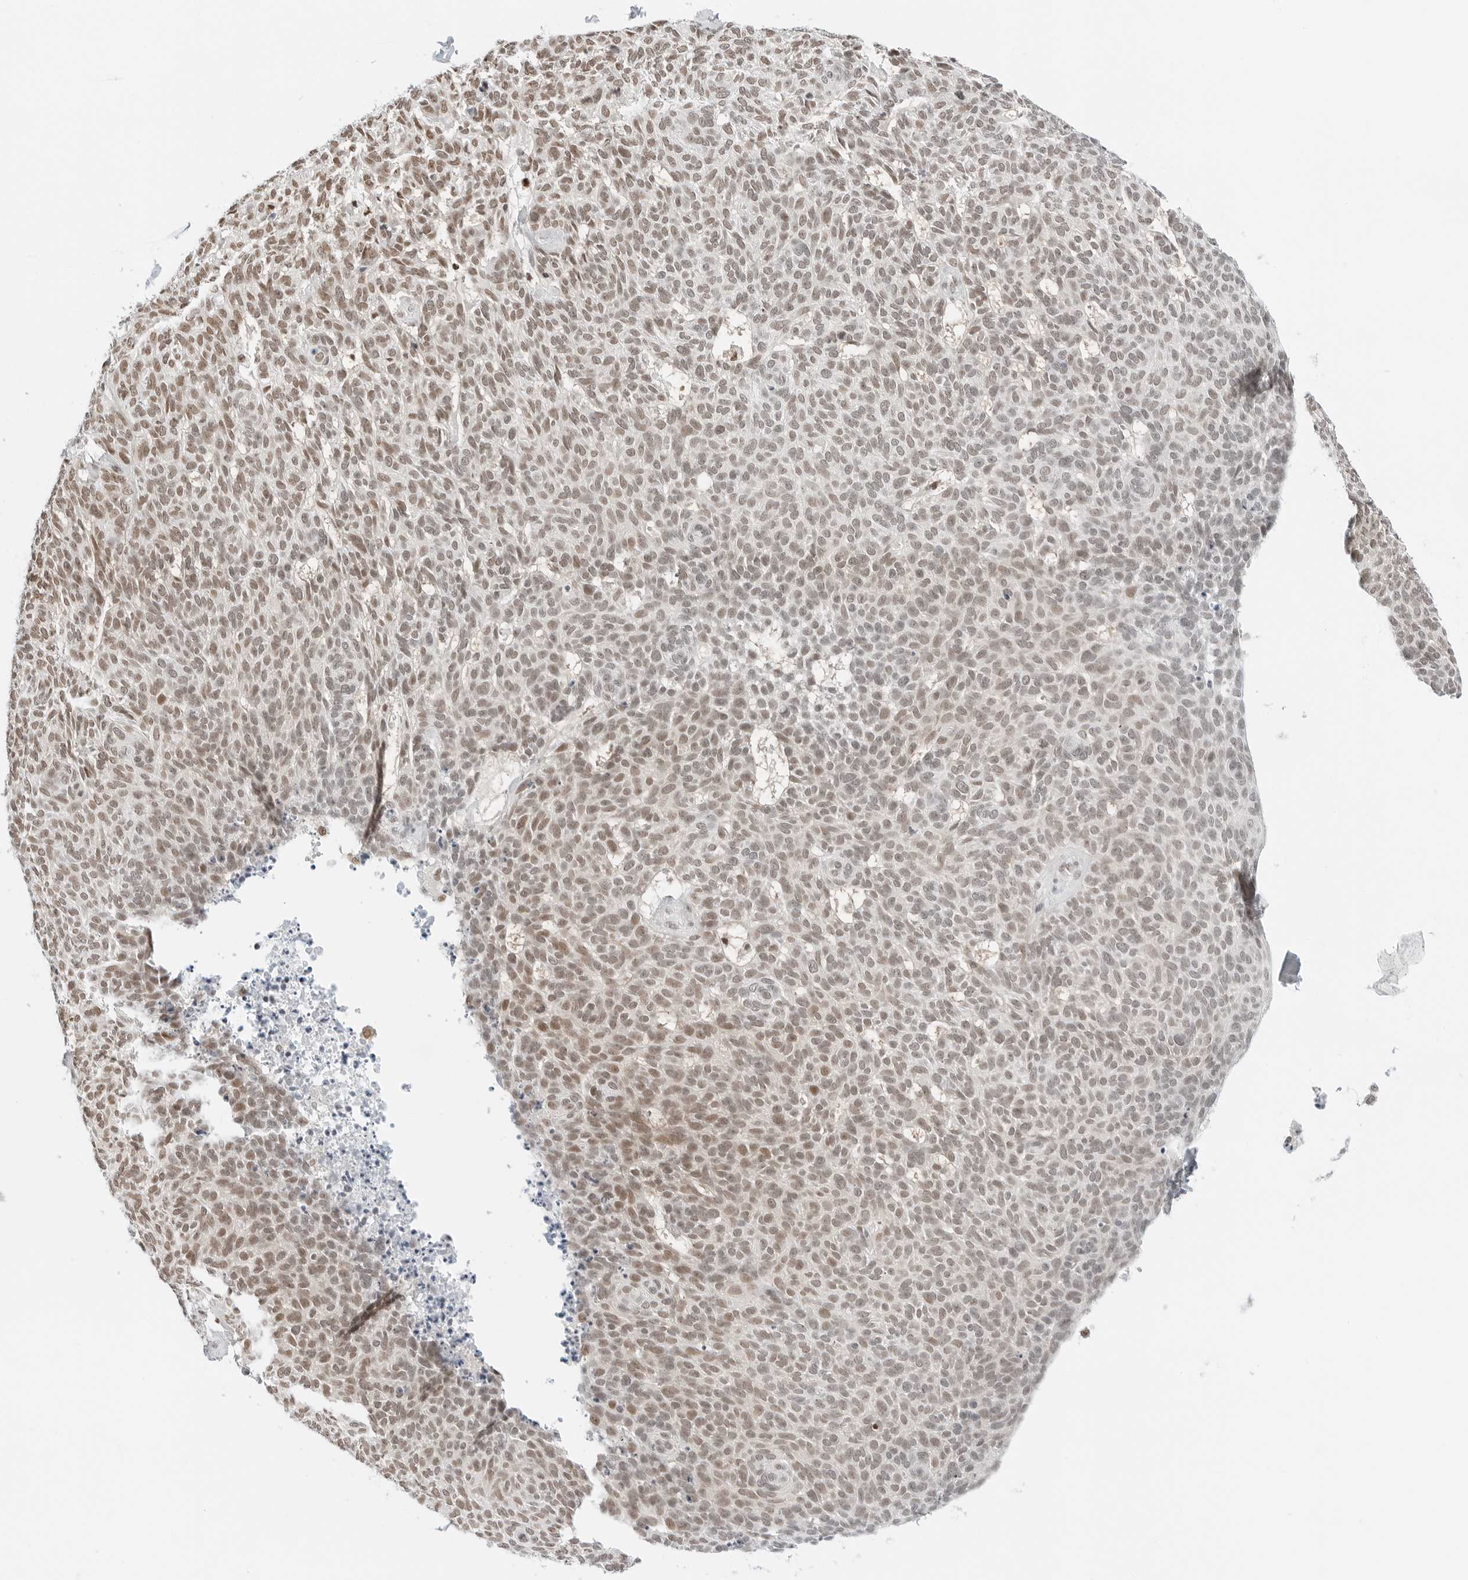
{"staining": {"intensity": "weak", "quantity": ">75%", "location": "nuclear"}, "tissue": "skin cancer", "cell_type": "Tumor cells", "image_type": "cancer", "snomed": [{"axis": "morphology", "description": "Squamous cell carcinoma, NOS"}, {"axis": "topography", "description": "Skin"}], "caption": "Immunohistochemical staining of human skin cancer (squamous cell carcinoma) exhibits low levels of weak nuclear protein staining in about >75% of tumor cells. (IHC, brightfield microscopy, high magnification).", "gene": "CRTC2", "patient": {"sex": "female", "age": 90}}